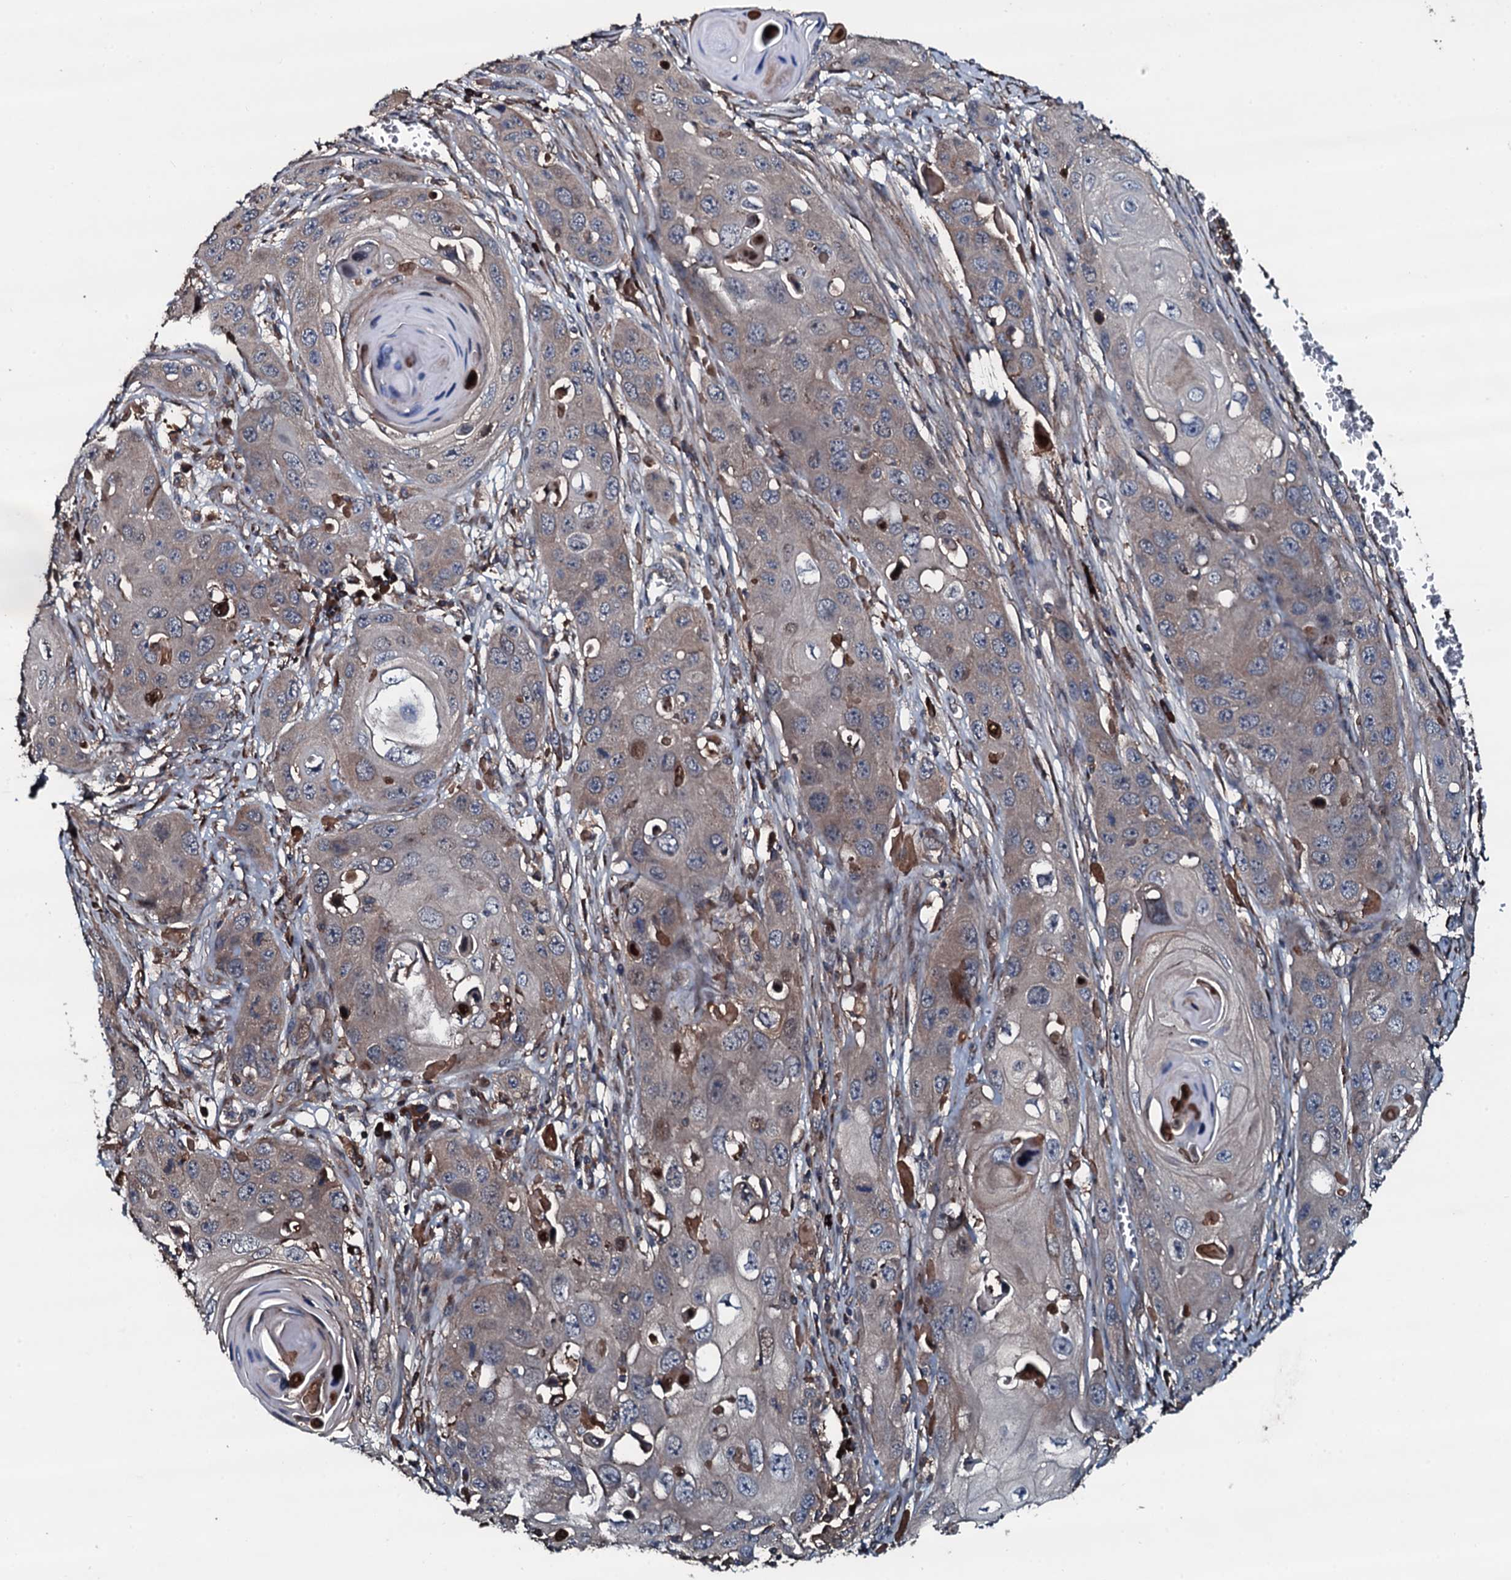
{"staining": {"intensity": "weak", "quantity": "25%-75%", "location": "cytoplasmic/membranous"}, "tissue": "skin cancer", "cell_type": "Tumor cells", "image_type": "cancer", "snomed": [{"axis": "morphology", "description": "Squamous cell carcinoma, NOS"}, {"axis": "topography", "description": "Skin"}], "caption": "The immunohistochemical stain labels weak cytoplasmic/membranous staining in tumor cells of skin squamous cell carcinoma tissue.", "gene": "AARS1", "patient": {"sex": "male", "age": 55}}